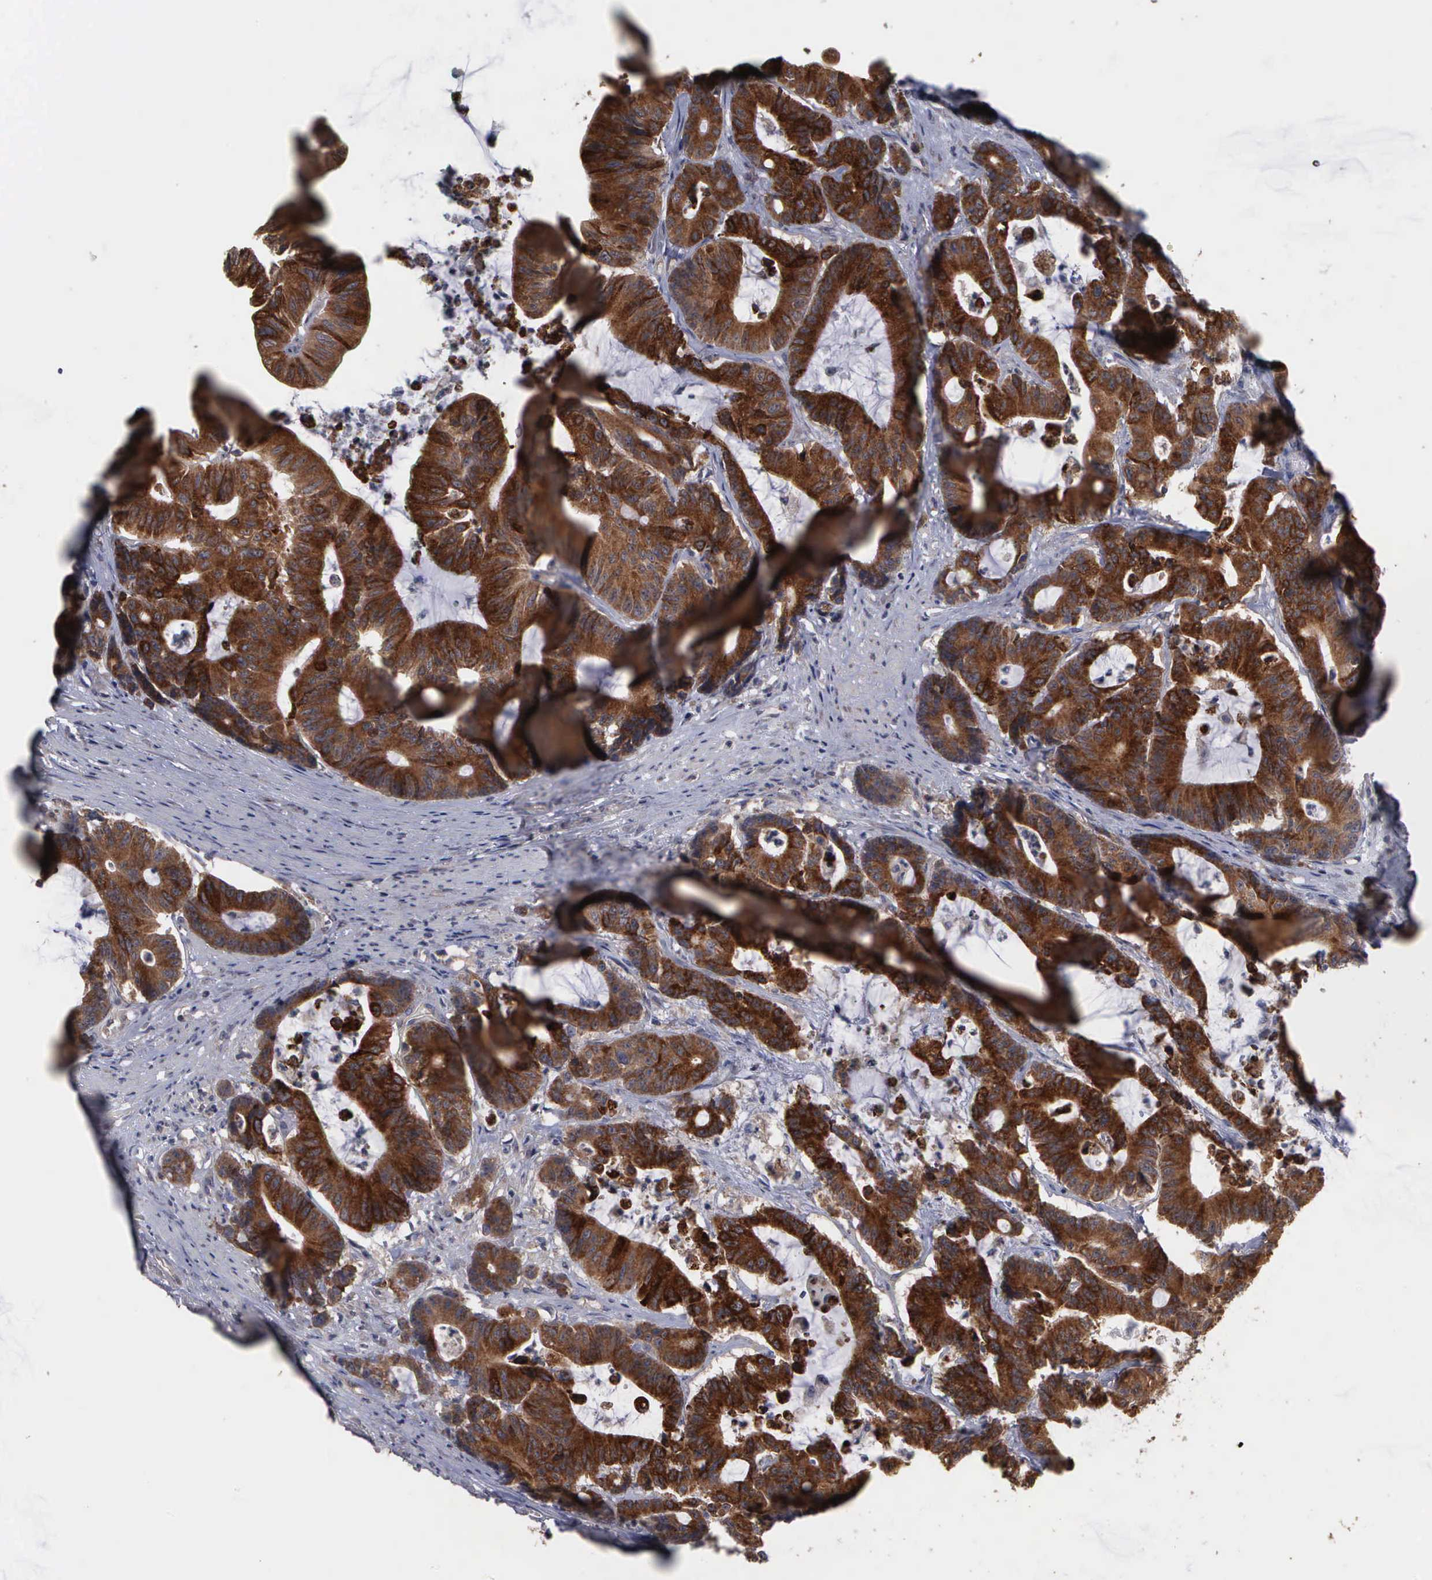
{"staining": {"intensity": "strong", "quantity": ">75%", "location": "cytoplasmic/membranous"}, "tissue": "colorectal cancer", "cell_type": "Tumor cells", "image_type": "cancer", "snomed": [{"axis": "morphology", "description": "Adenocarcinoma, NOS"}, {"axis": "topography", "description": "Colon"}], "caption": "A brown stain shows strong cytoplasmic/membranous positivity of a protein in human adenocarcinoma (colorectal) tumor cells.", "gene": "CRKL", "patient": {"sex": "female", "age": 84}}